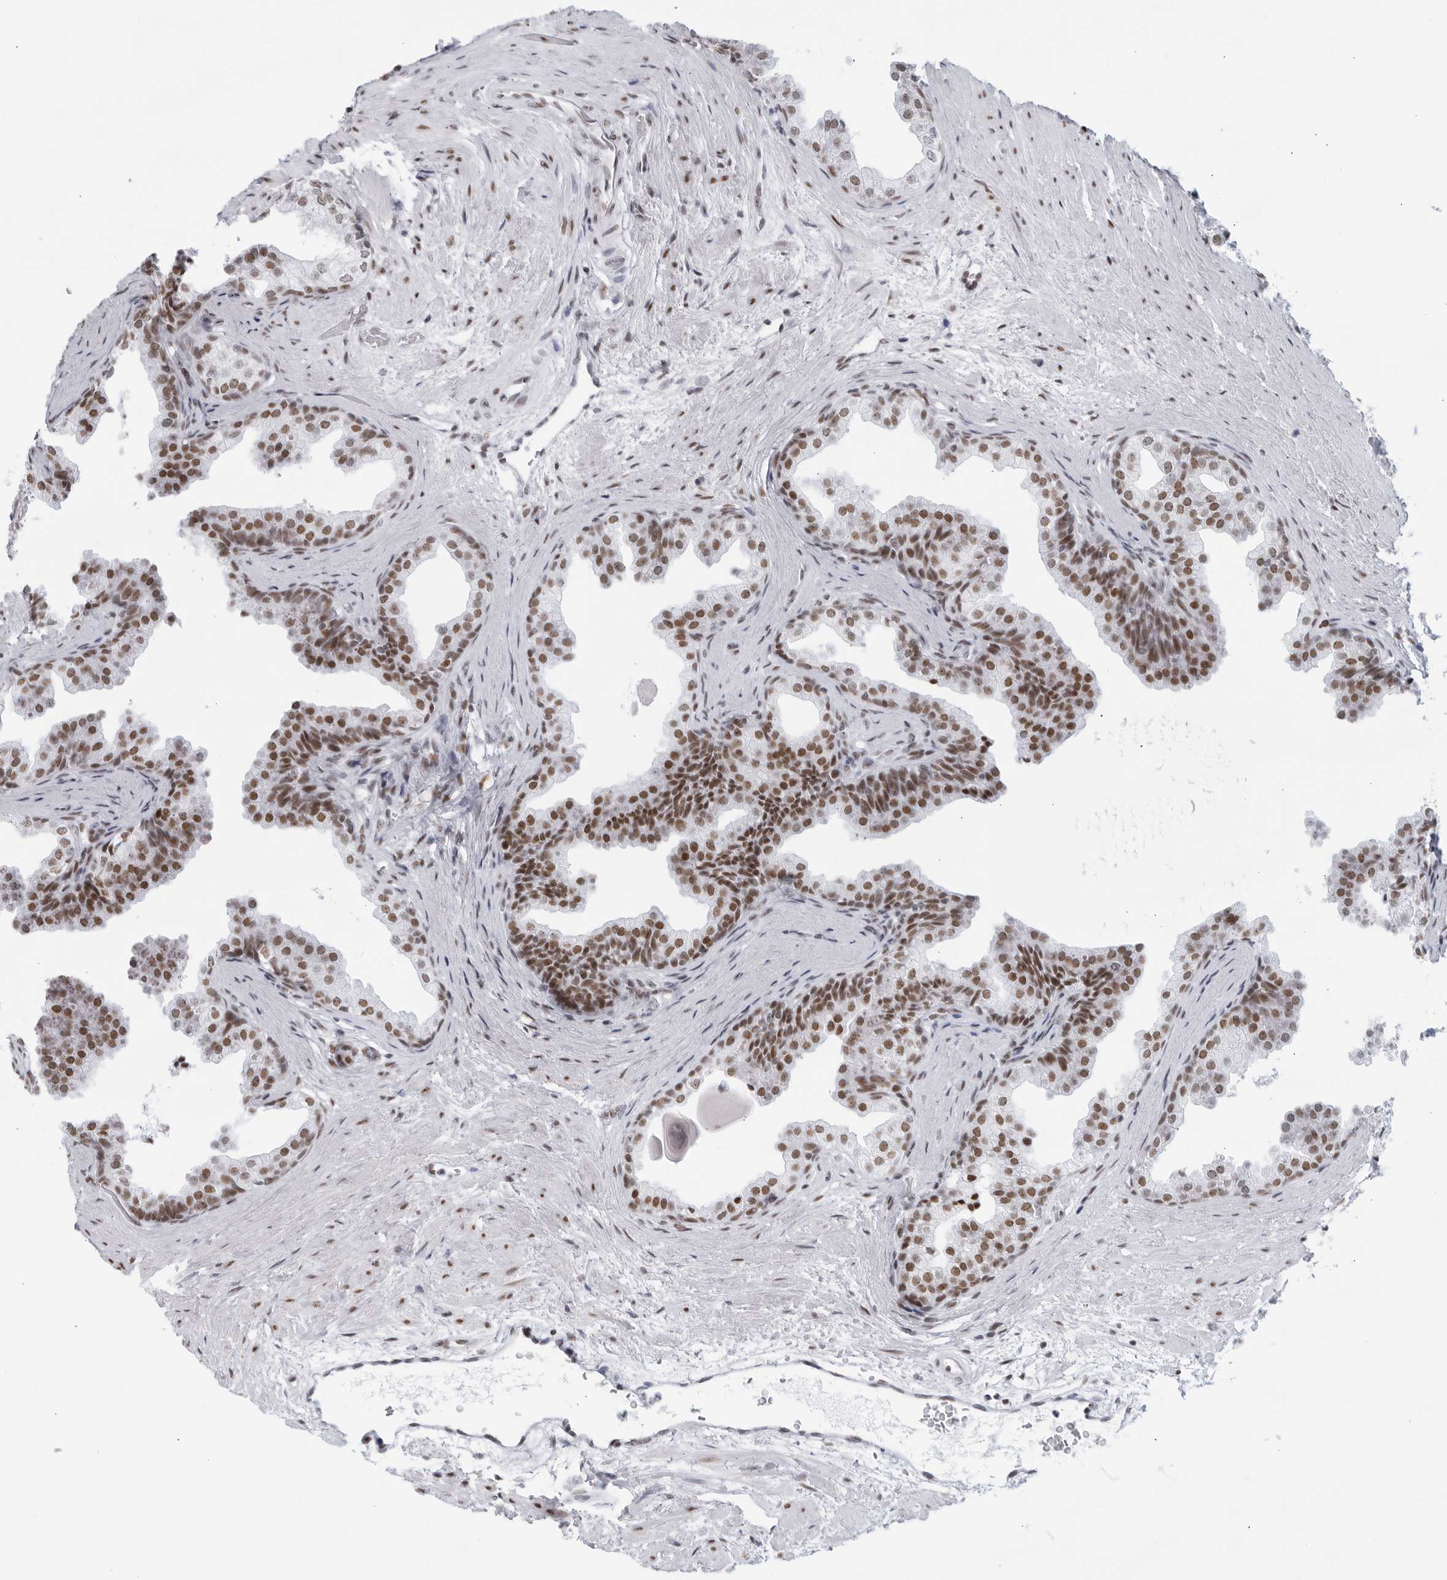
{"staining": {"intensity": "moderate", "quantity": ">75%", "location": "nuclear"}, "tissue": "prostate", "cell_type": "Glandular cells", "image_type": "normal", "snomed": [{"axis": "morphology", "description": "Normal tissue, NOS"}, {"axis": "topography", "description": "Prostate"}], "caption": "Protein expression analysis of benign human prostate reveals moderate nuclear staining in about >75% of glandular cells.", "gene": "HP1BP3", "patient": {"sex": "male", "age": 48}}